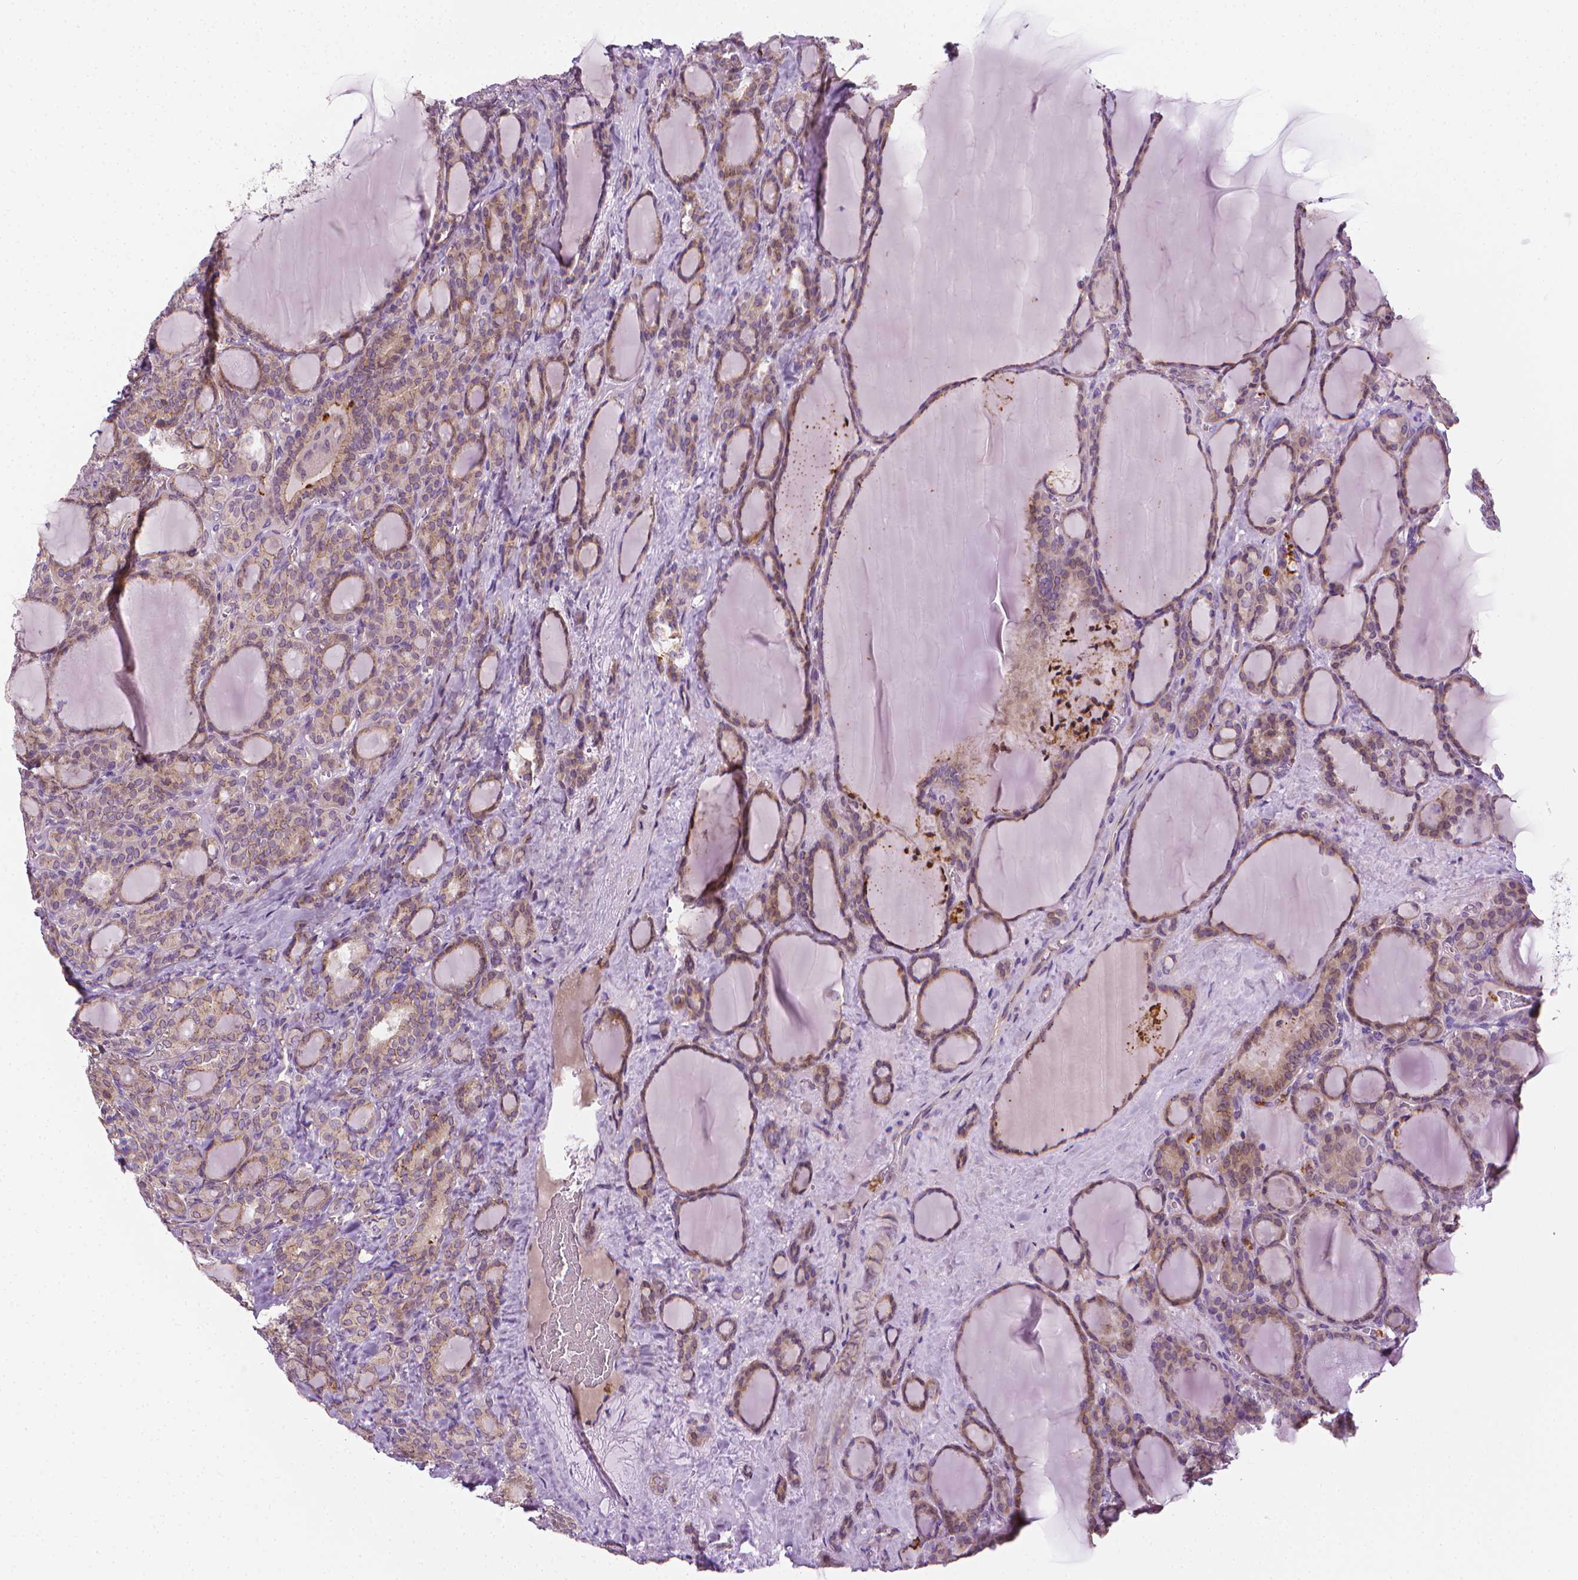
{"staining": {"intensity": "weak", "quantity": "25%-75%", "location": "cytoplasmic/membranous"}, "tissue": "thyroid cancer", "cell_type": "Tumor cells", "image_type": "cancer", "snomed": [{"axis": "morphology", "description": "Normal tissue, NOS"}, {"axis": "morphology", "description": "Follicular adenoma carcinoma, NOS"}, {"axis": "topography", "description": "Thyroid gland"}], "caption": "Immunohistochemical staining of follicular adenoma carcinoma (thyroid) reveals weak cytoplasmic/membranous protein staining in approximately 25%-75% of tumor cells. Nuclei are stained in blue.", "gene": "MCOLN3", "patient": {"sex": "female", "age": 31}}